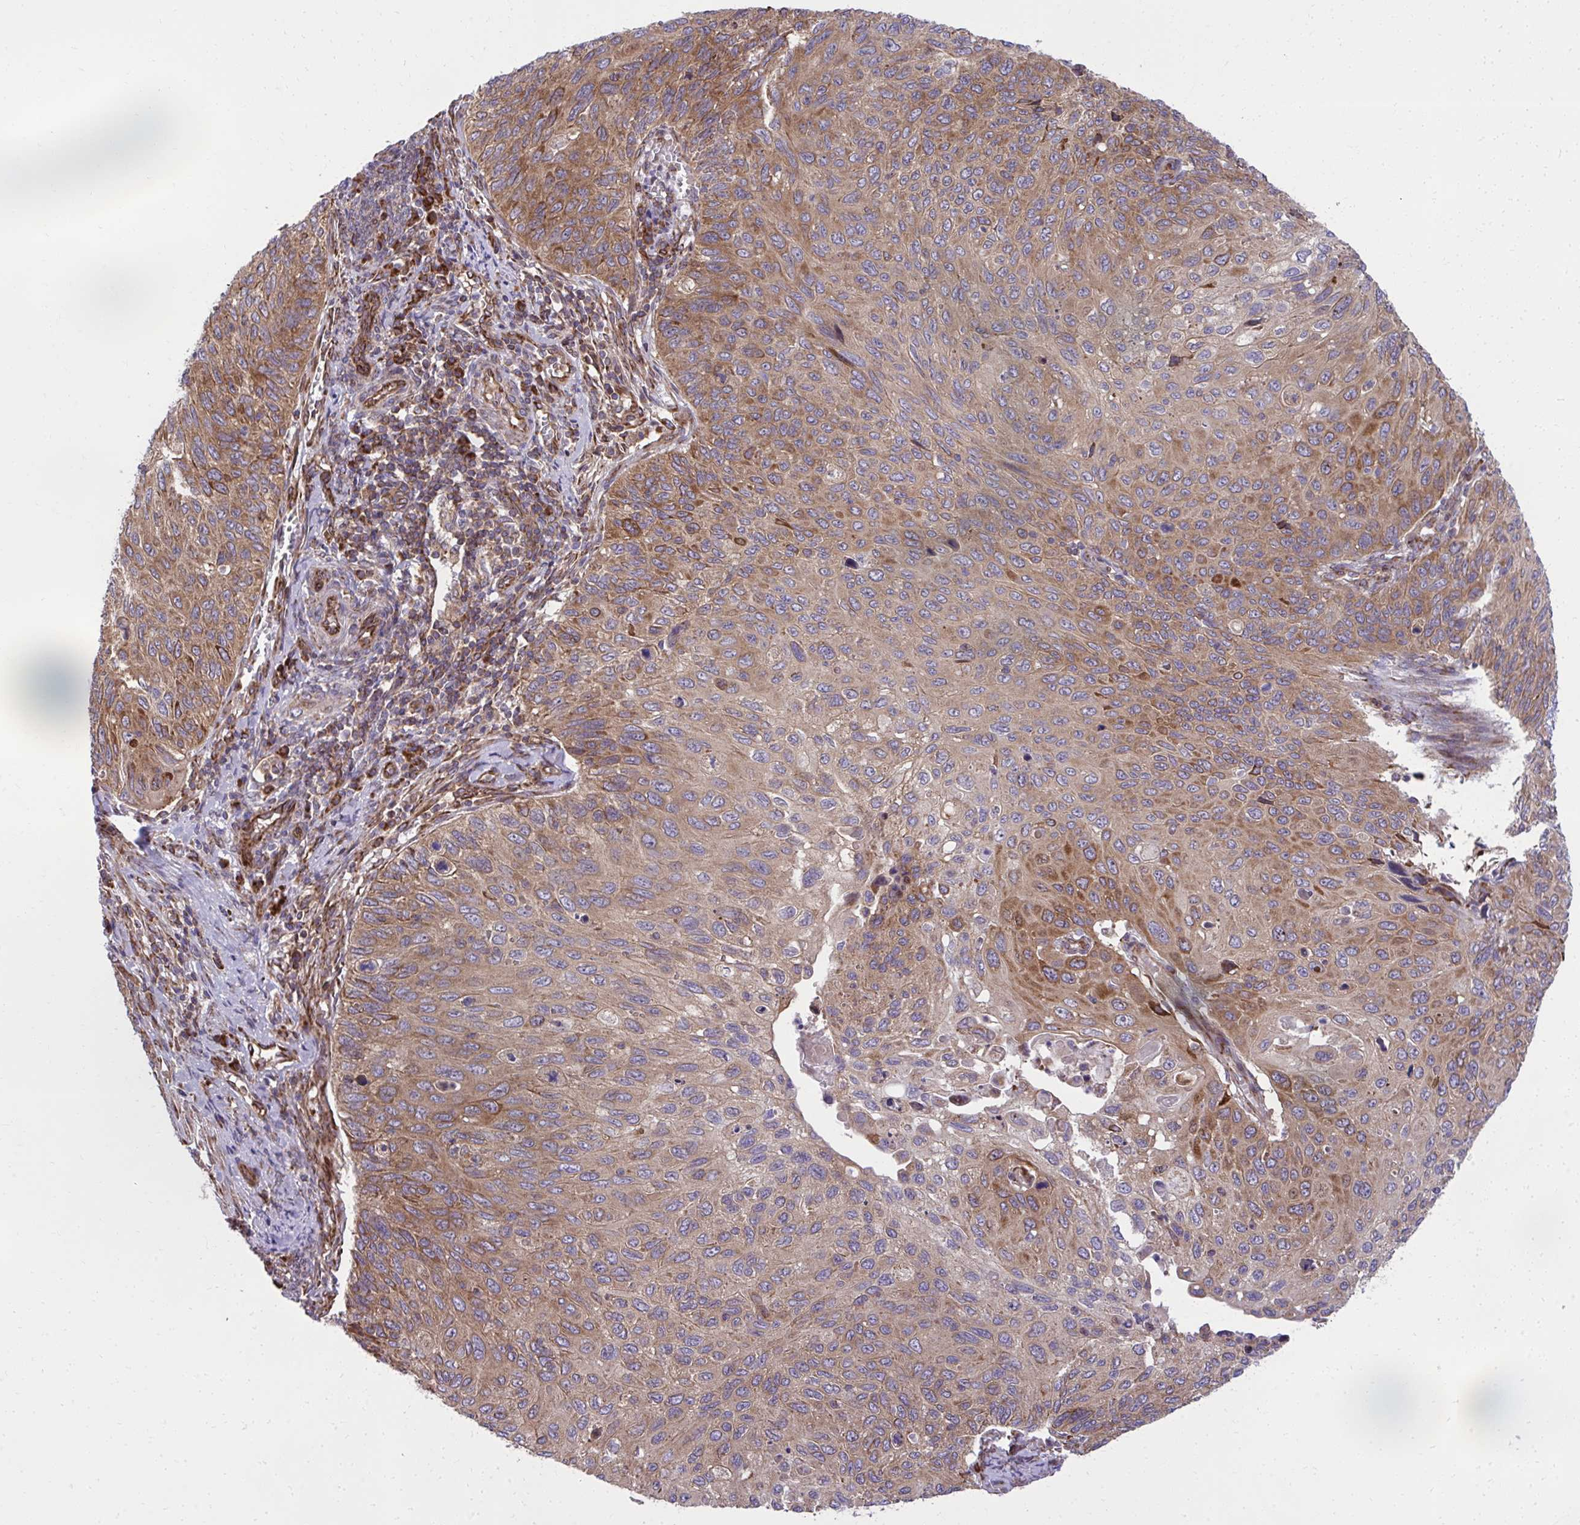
{"staining": {"intensity": "moderate", "quantity": "25%-75%", "location": "cytoplasmic/membranous"}, "tissue": "cervical cancer", "cell_type": "Tumor cells", "image_type": "cancer", "snomed": [{"axis": "morphology", "description": "Squamous cell carcinoma, NOS"}, {"axis": "topography", "description": "Cervix"}], "caption": "Cervical squamous cell carcinoma was stained to show a protein in brown. There is medium levels of moderate cytoplasmic/membranous expression in approximately 25%-75% of tumor cells. Ihc stains the protein of interest in brown and the nuclei are stained blue.", "gene": "NMNAT3", "patient": {"sex": "female", "age": 70}}